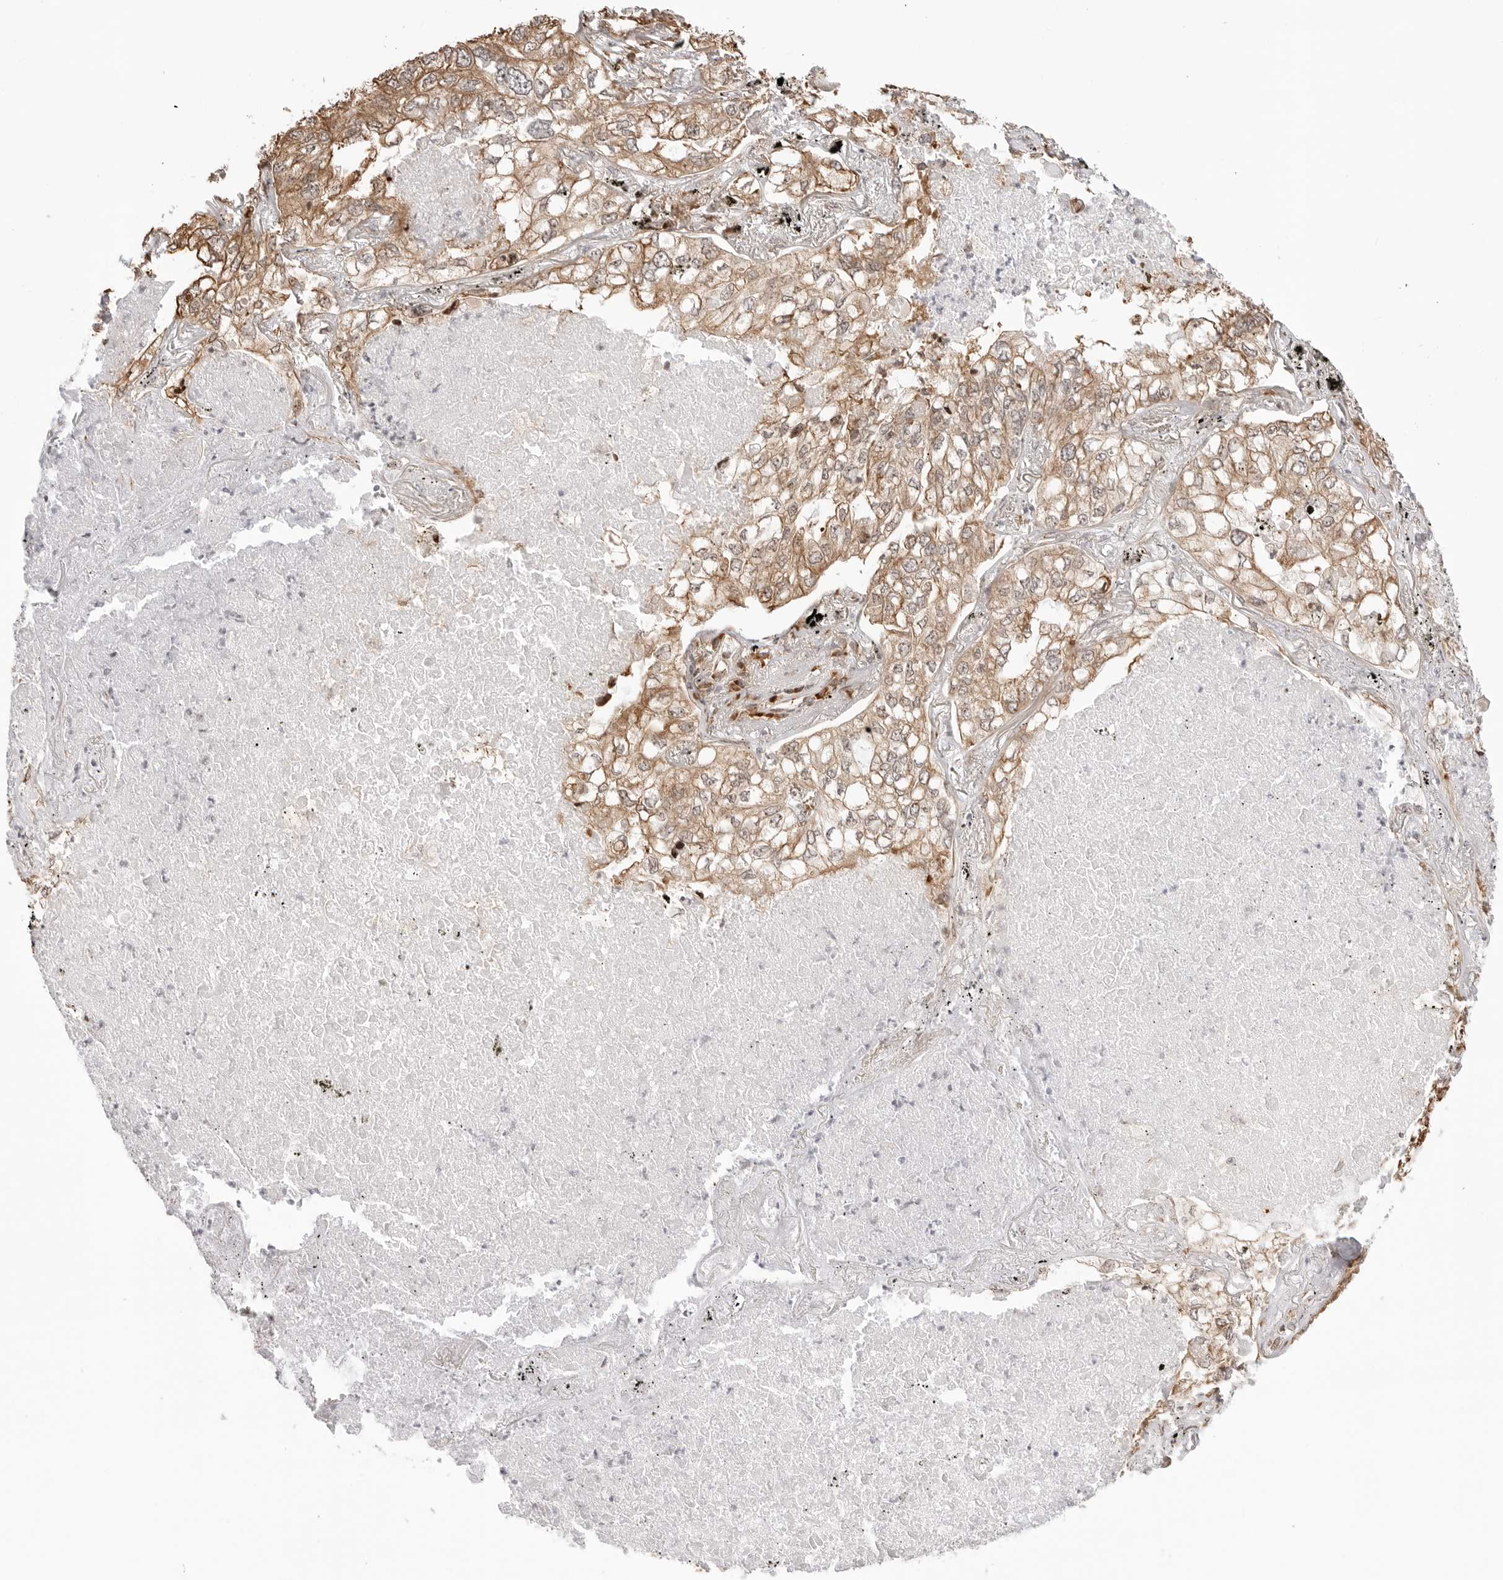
{"staining": {"intensity": "moderate", "quantity": ">75%", "location": "cytoplasmic/membranous"}, "tissue": "lung cancer", "cell_type": "Tumor cells", "image_type": "cancer", "snomed": [{"axis": "morphology", "description": "Adenocarcinoma, NOS"}, {"axis": "topography", "description": "Lung"}], "caption": "Brown immunohistochemical staining in human lung cancer exhibits moderate cytoplasmic/membranous expression in approximately >75% of tumor cells.", "gene": "FKBP14", "patient": {"sex": "male", "age": 65}}